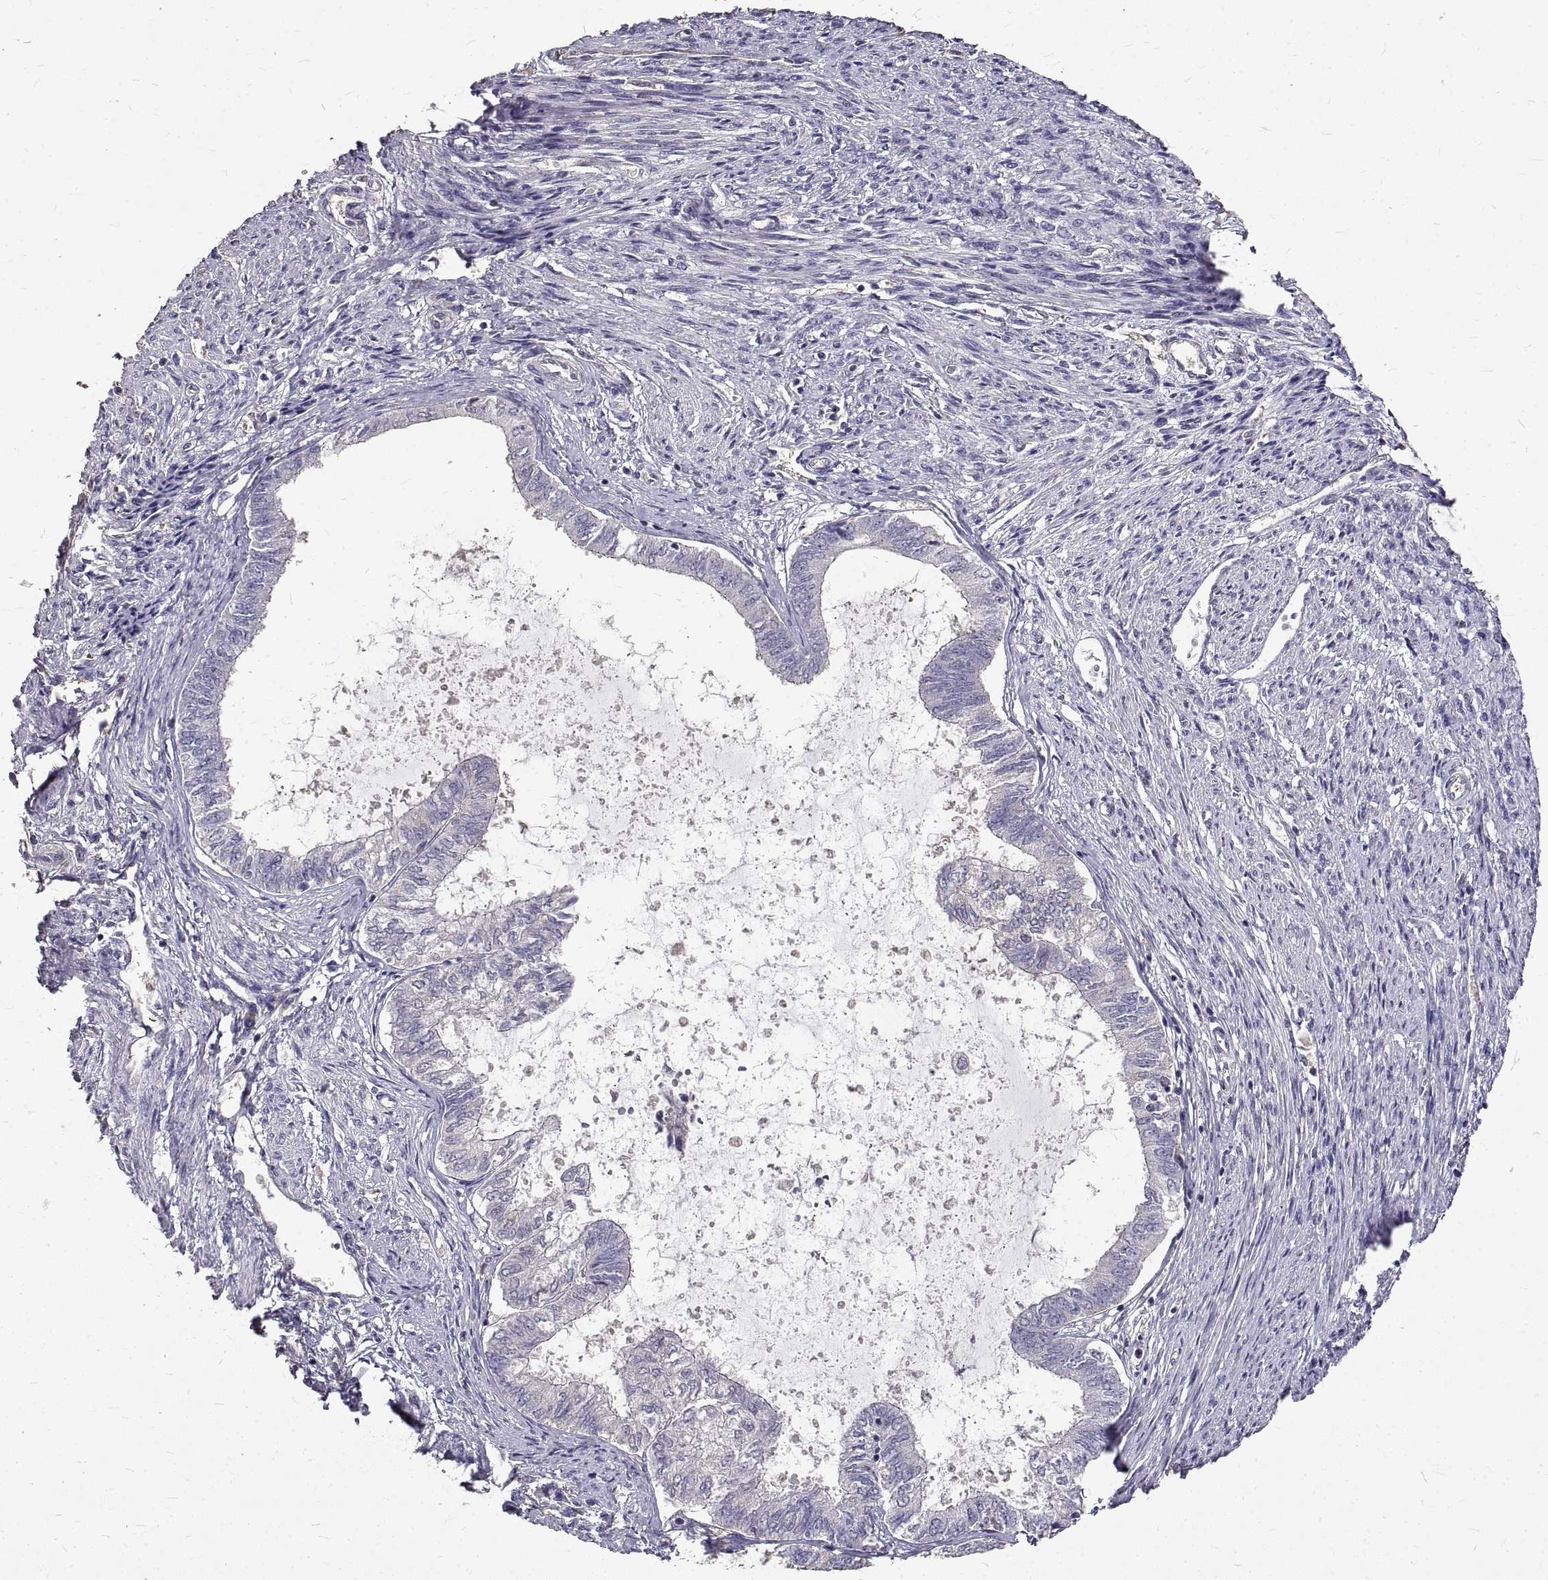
{"staining": {"intensity": "negative", "quantity": "none", "location": "none"}, "tissue": "endometrial cancer", "cell_type": "Tumor cells", "image_type": "cancer", "snomed": [{"axis": "morphology", "description": "Adenocarcinoma, NOS"}, {"axis": "topography", "description": "Endometrium"}], "caption": "High magnification brightfield microscopy of endometrial cancer stained with DAB (brown) and counterstained with hematoxylin (blue): tumor cells show no significant expression.", "gene": "PEA15", "patient": {"sex": "female", "age": 86}}